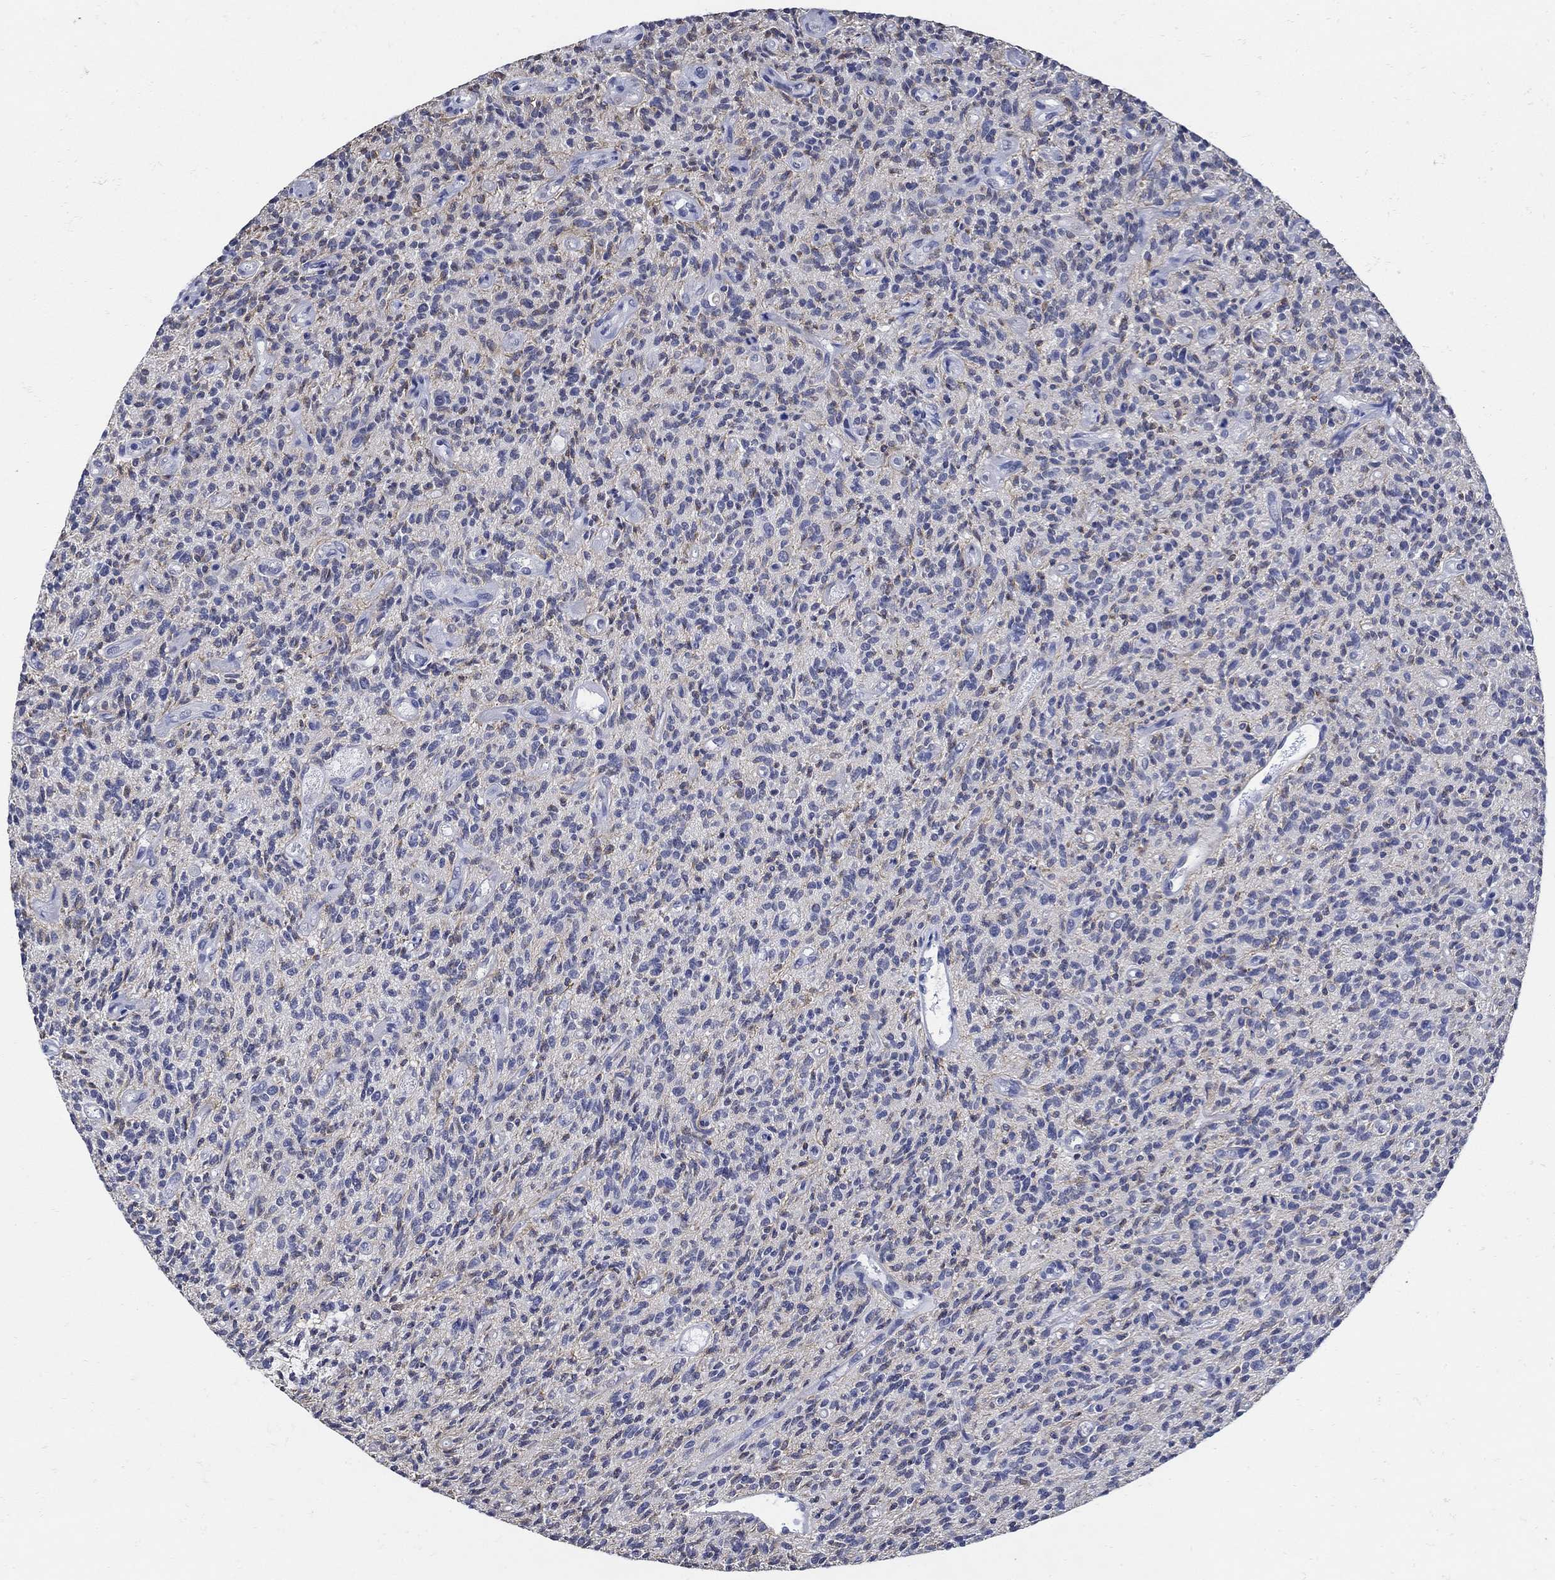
{"staining": {"intensity": "negative", "quantity": "none", "location": "none"}, "tissue": "glioma", "cell_type": "Tumor cells", "image_type": "cancer", "snomed": [{"axis": "morphology", "description": "Glioma, malignant, High grade"}, {"axis": "topography", "description": "Brain"}], "caption": "Malignant glioma (high-grade) was stained to show a protein in brown. There is no significant positivity in tumor cells.", "gene": "KCNN3", "patient": {"sex": "male", "age": 64}}